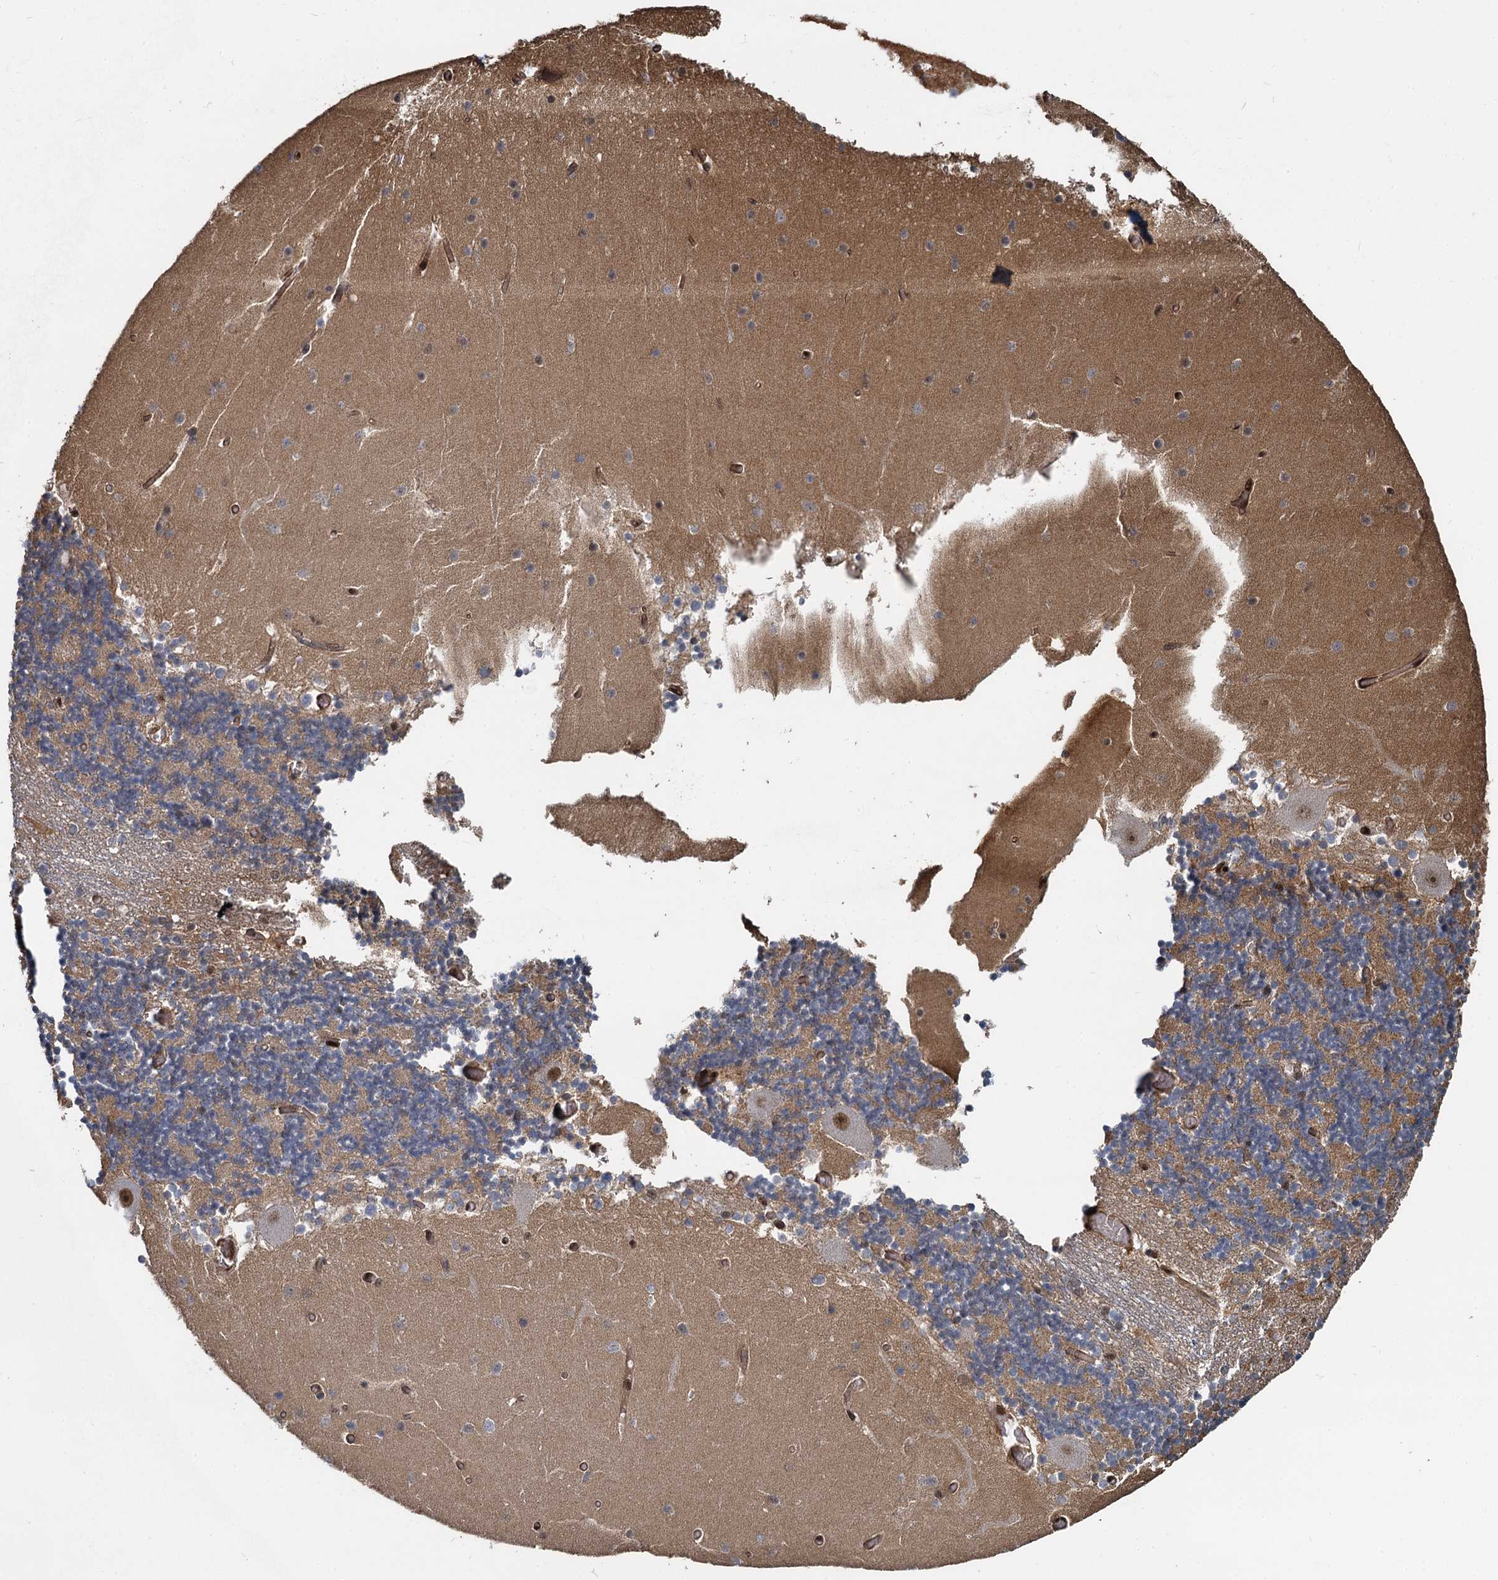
{"staining": {"intensity": "weak", "quantity": ">75%", "location": "cytoplasmic/membranous"}, "tissue": "cerebellum", "cell_type": "Cells in granular layer", "image_type": "normal", "snomed": [{"axis": "morphology", "description": "Normal tissue, NOS"}, {"axis": "topography", "description": "Cerebellum"}], "caption": "Approximately >75% of cells in granular layer in unremarkable human cerebellum exhibit weak cytoplasmic/membranous protein positivity as visualized by brown immunohistochemical staining.", "gene": "ANKRD49", "patient": {"sex": "female", "age": 28}}